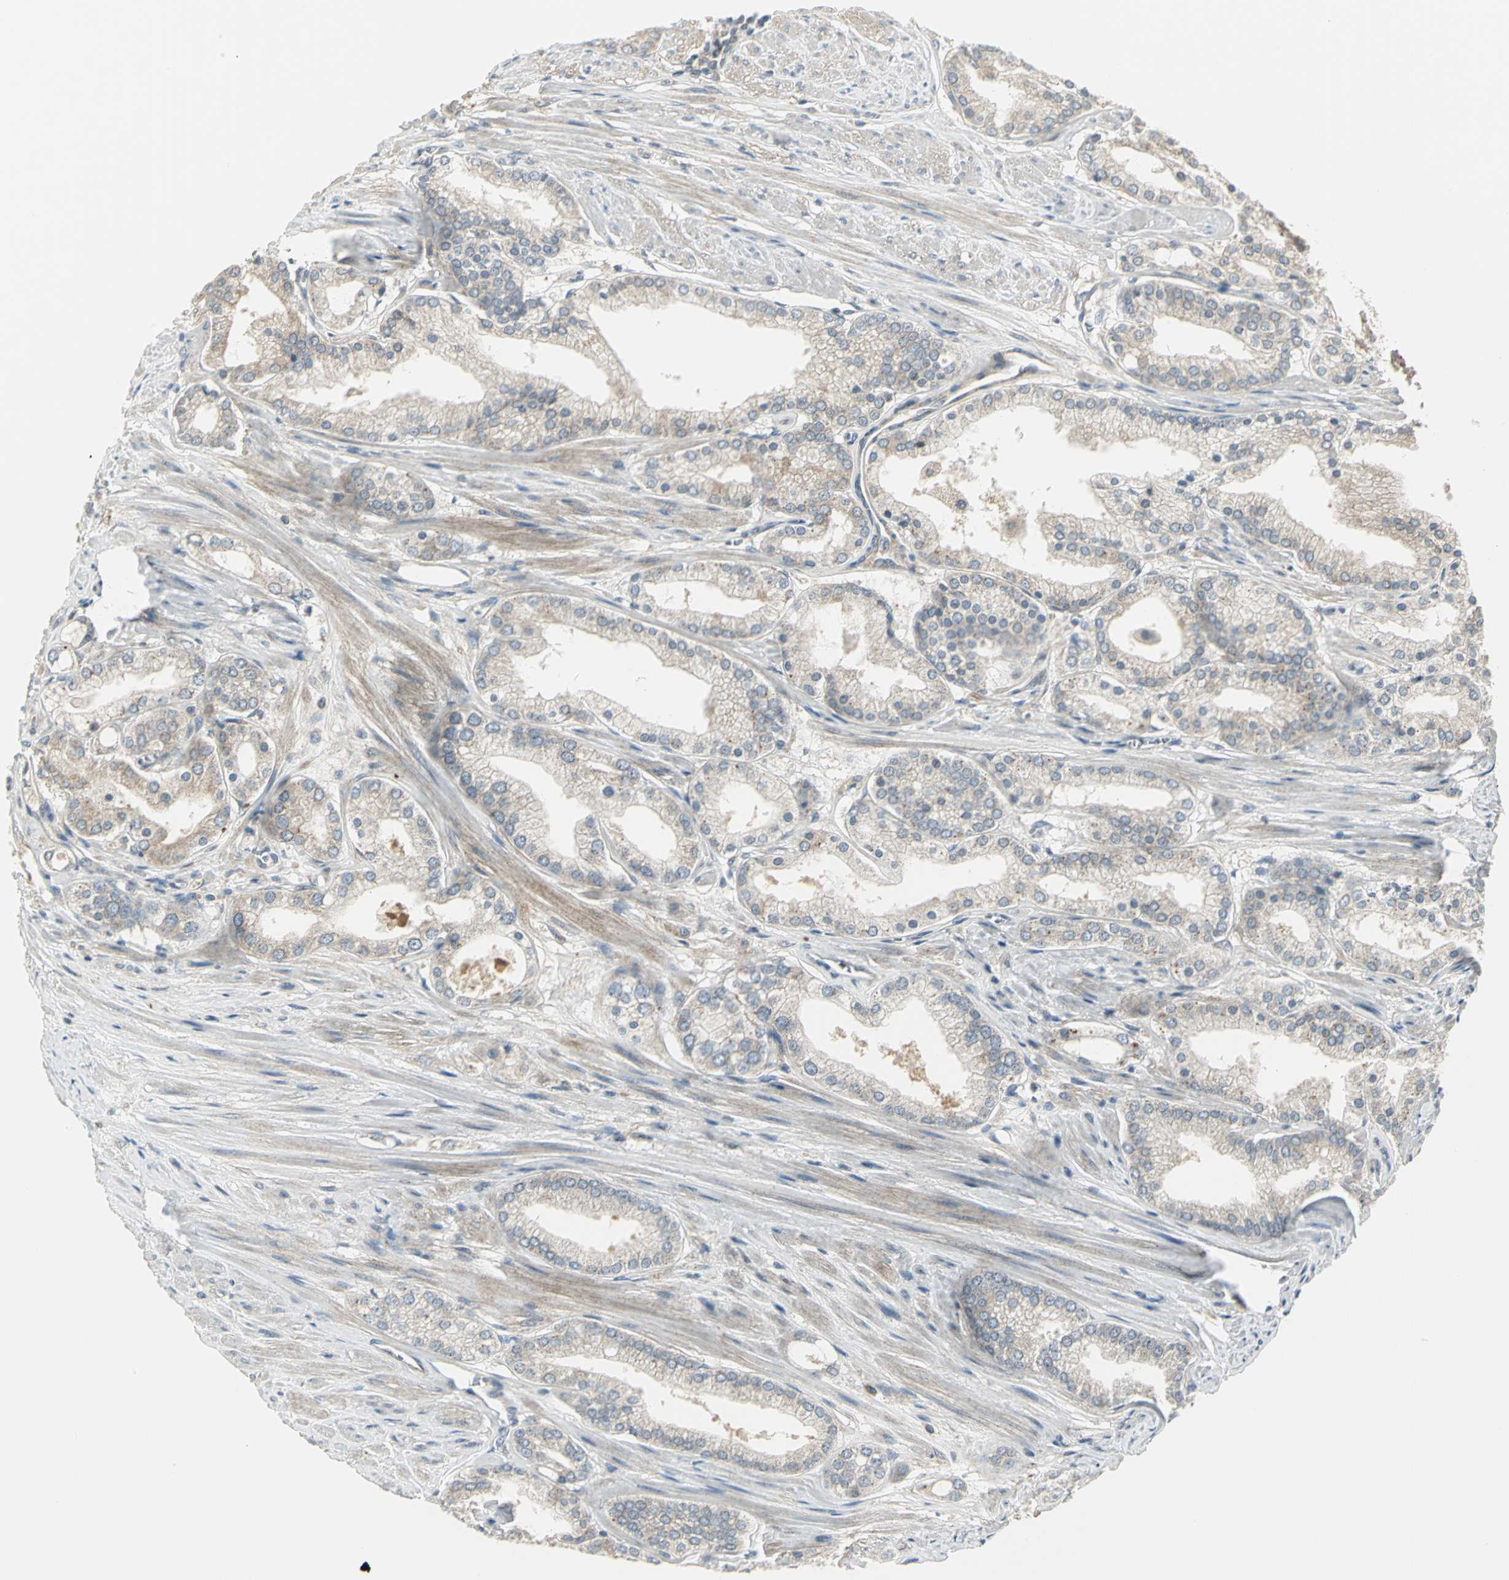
{"staining": {"intensity": "weak", "quantity": ">75%", "location": "cytoplasmic/membranous"}, "tissue": "prostate cancer", "cell_type": "Tumor cells", "image_type": "cancer", "snomed": [{"axis": "morphology", "description": "Adenocarcinoma, High grade"}, {"axis": "topography", "description": "Prostate"}], "caption": "Prostate high-grade adenocarcinoma tissue displays weak cytoplasmic/membranous expression in about >75% of tumor cells", "gene": "MAPK8IP3", "patient": {"sex": "male", "age": 61}}